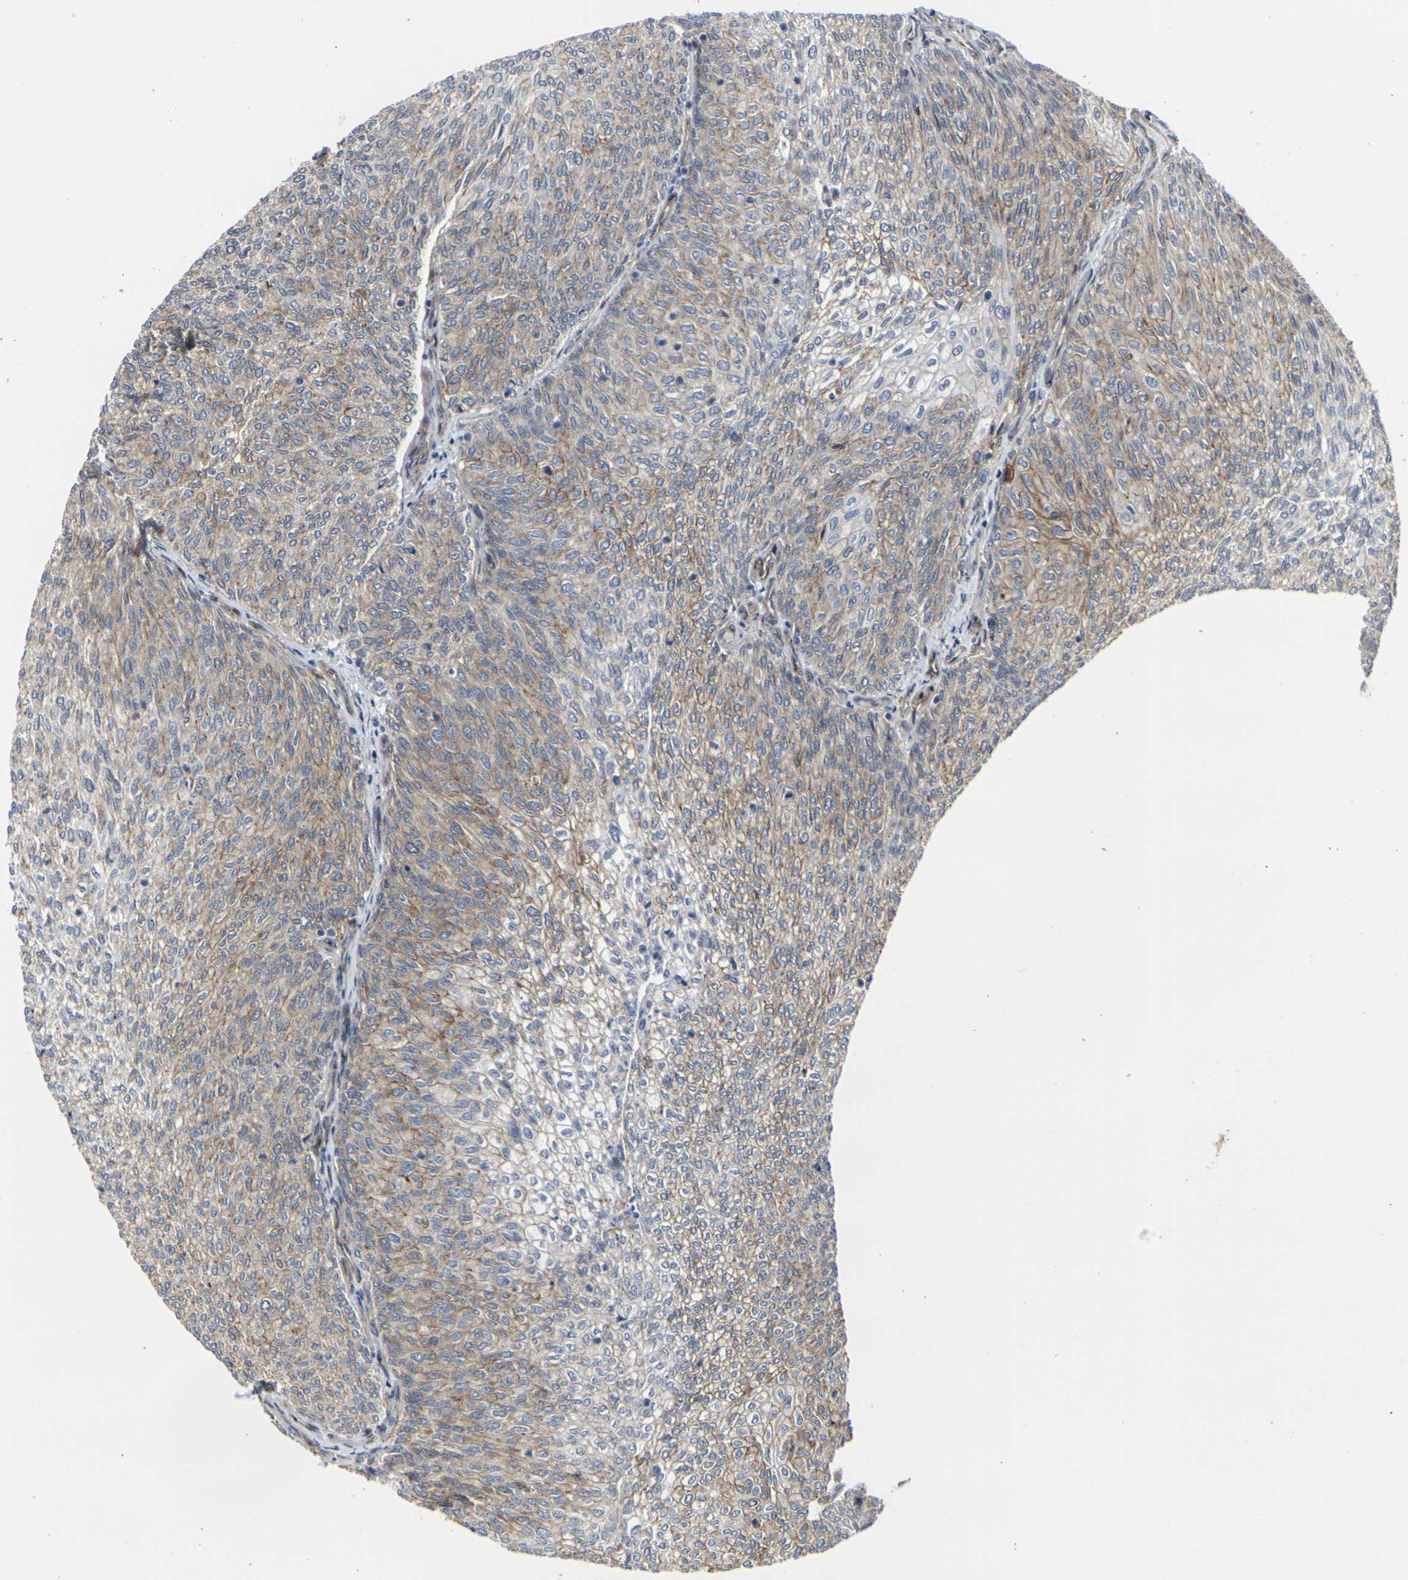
{"staining": {"intensity": "moderate", "quantity": "25%-75%", "location": "cytoplasmic/membranous"}, "tissue": "urothelial cancer", "cell_type": "Tumor cells", "image_type": "cancer", "snomed": [{"axis": "morphology", "description": "Urothelial carcinoma, Low grade"}, {"axis": "topography", "description": "Urinary bladder"}], "caption": "Urothelial cancer tissue shows moderate cytoplasmic/membranous expression in about 25%-75% of tumor cells", "gene": "MYOF", "patient": {"sex": "female", "age": 79}}